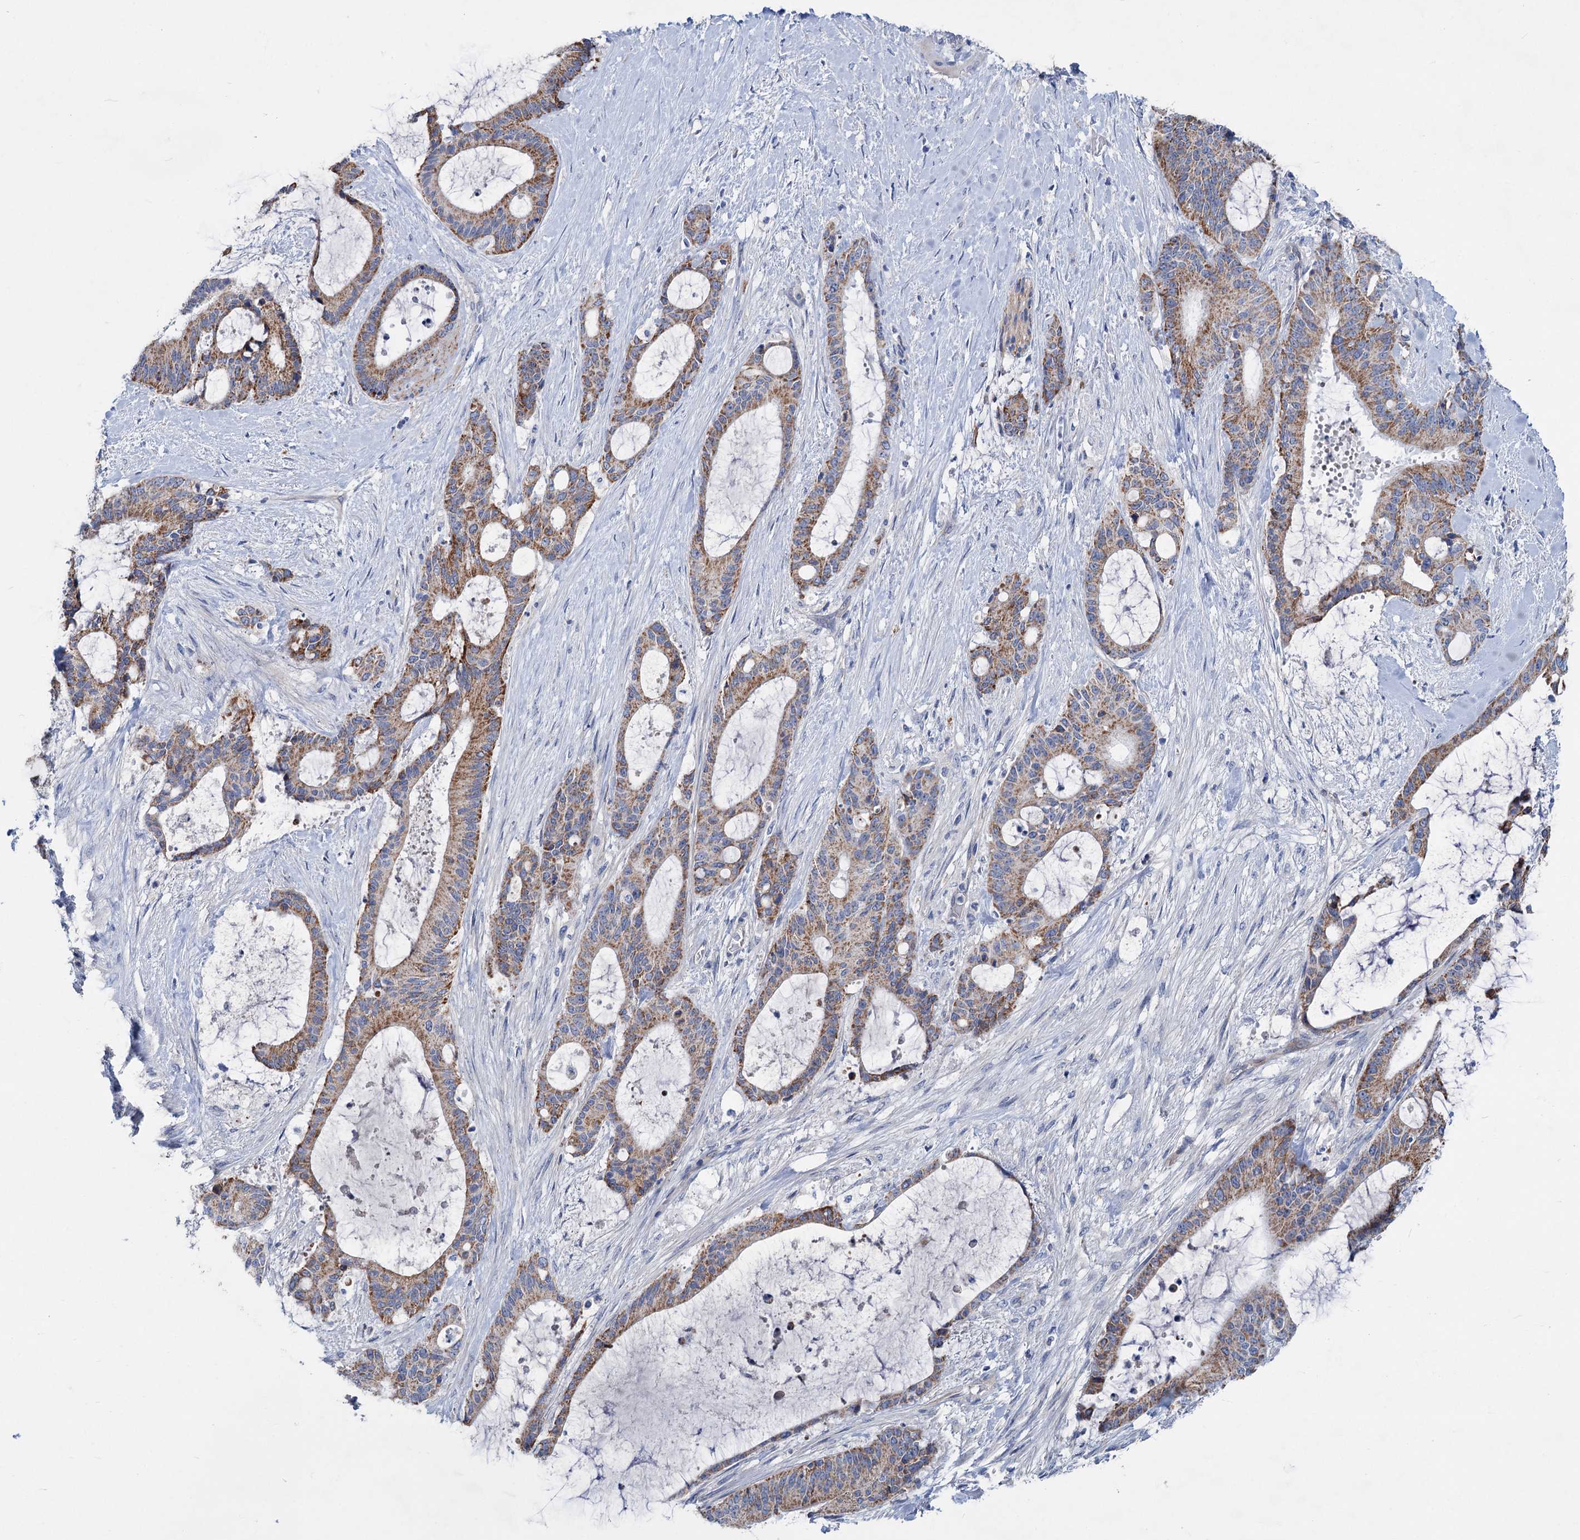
{"staining": {"intensity": "moderate", "quantity": ">75%", "location": "cytoplasmic/membranous"}, "tissue": "liver cancer", "cell_type": "Tumor cells", "image_type": "cancer", "snomed": [{"axis": "morphology", "description": "Normal tissue, NOS"}, {"axis": "morphology", "description": "Cholangiocarcinoma"}, {"axis": "topography", "description": "Liver"}, {"axis": "topography", "description": "Peripheral nerve tissue"}], "caption": "Immunohistochemistry histopathology image of human liver cancer stained for a protein (brown), which exhibits medium levels of moderate cytoplasmic/membranous staining in approximately >75% of tumor cells.", "gene": "CHDH", "patient": {"sex": "female", "age": 73}}